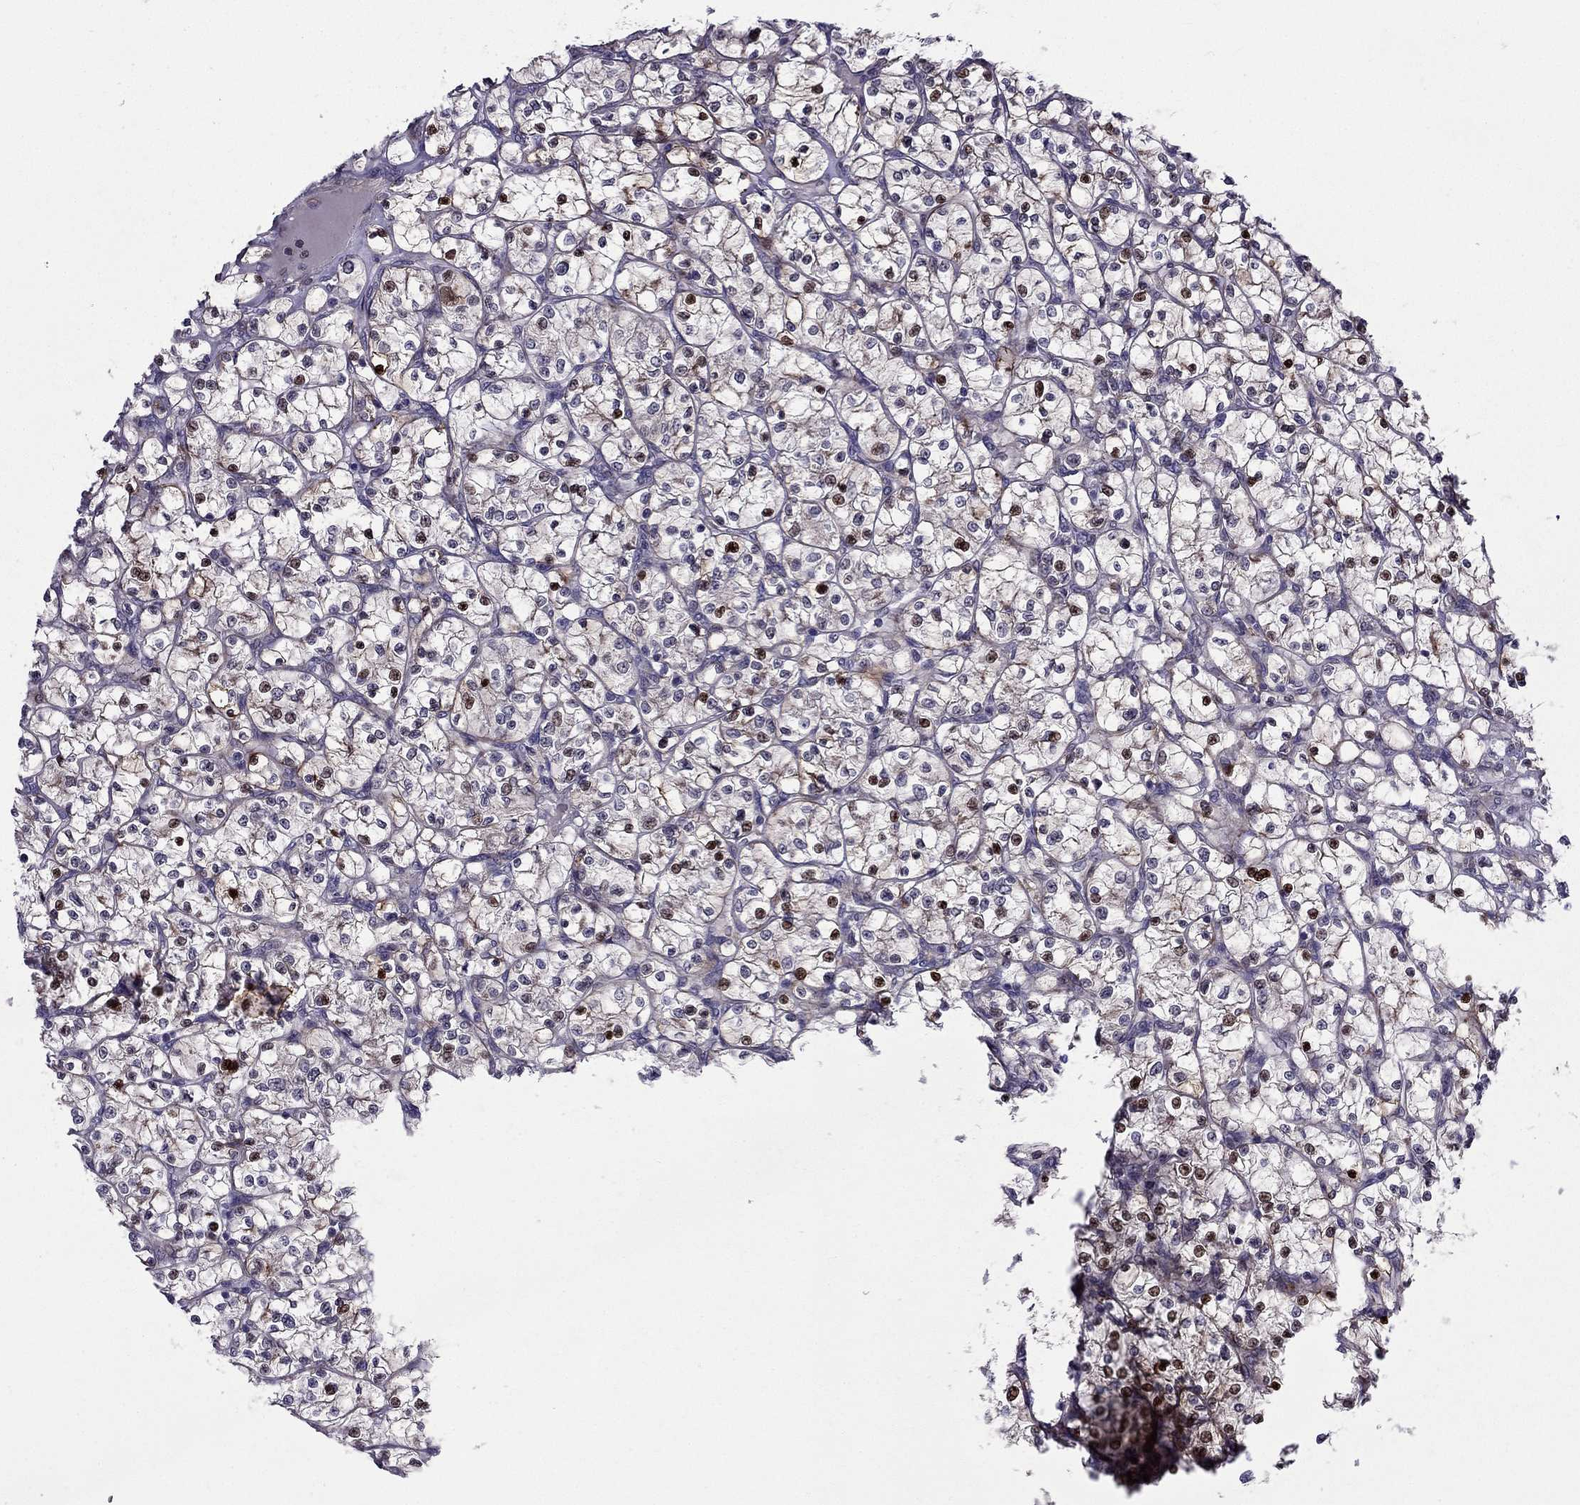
{"staining": {"intensity": "strong", "quantity": "<25%", "location": "nuclear"}, "tissue": "renal cancer", "cell_type": "Tumor cells", "image_type": "cancer", "snomed": [{"axis": "morphology", "description": "Adenocarcinoma, NOS"}, {"axis": "topography", "description": "Kidney"}], "caption": "Immunohistochemical staining of renal adenocarcinoma displays medium levels of strong nuclear protein staining in about <25% of tumor cells.", "gene": "ARHGEF28", "patient": {"sex": "female", "age": 64}}